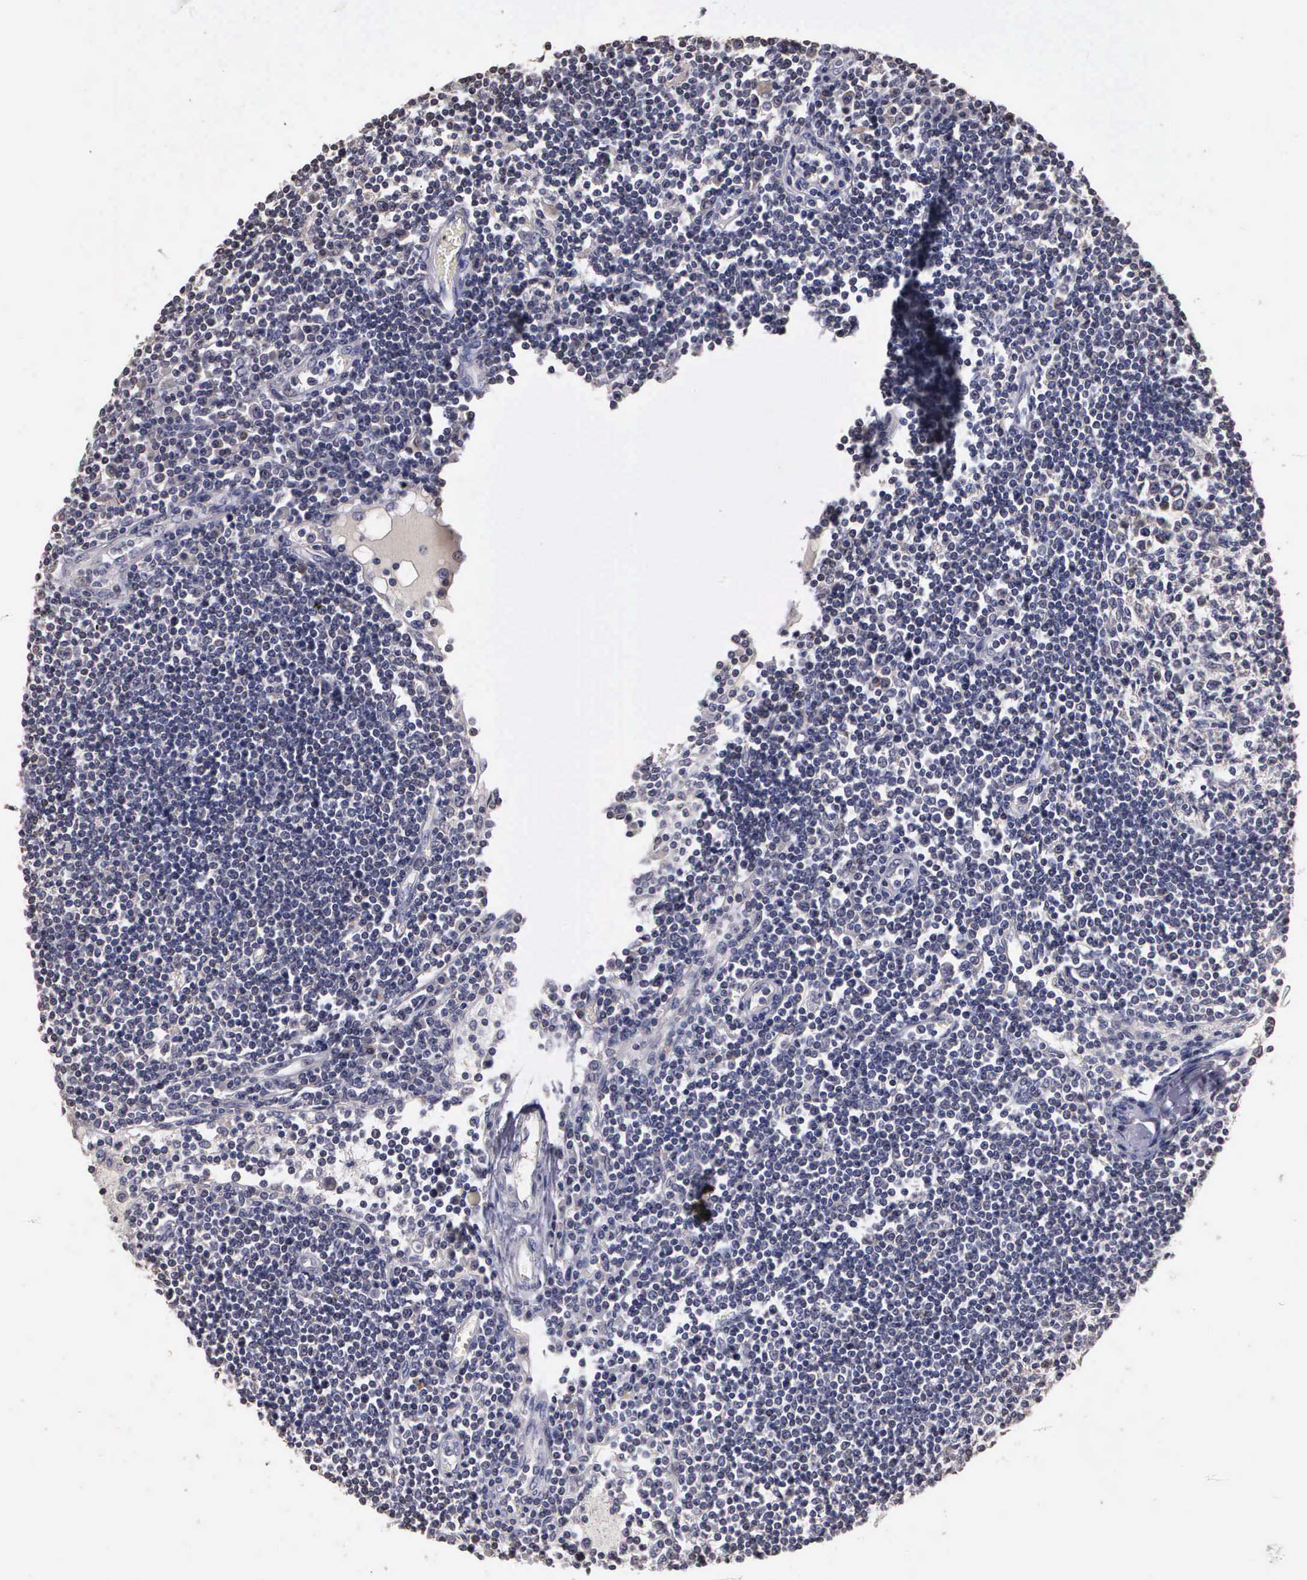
{"staining": {"intensity": "negative", "quantity": "none", "location": "none"}, "tissue": "lymph node", "cell_type": "Germinal center cells", "image_type": "normal", "snomed": [{"axis": "morphology", "description": "Normal tissue, NOS"}, {"axis": "topography", "description": "Lymph node"}], "caption": "DAB immunohistochemical staining of unremarkable human lymph node demonstrates no significant expression in germinal center cells. The staining is performed using DAB (3,3'-diaminobenzidine) brown chromogen with nuclei counter-stained in using hematoxylin.", "gene": "ENO3", "patient": {"sex": "female", "age": 62}}